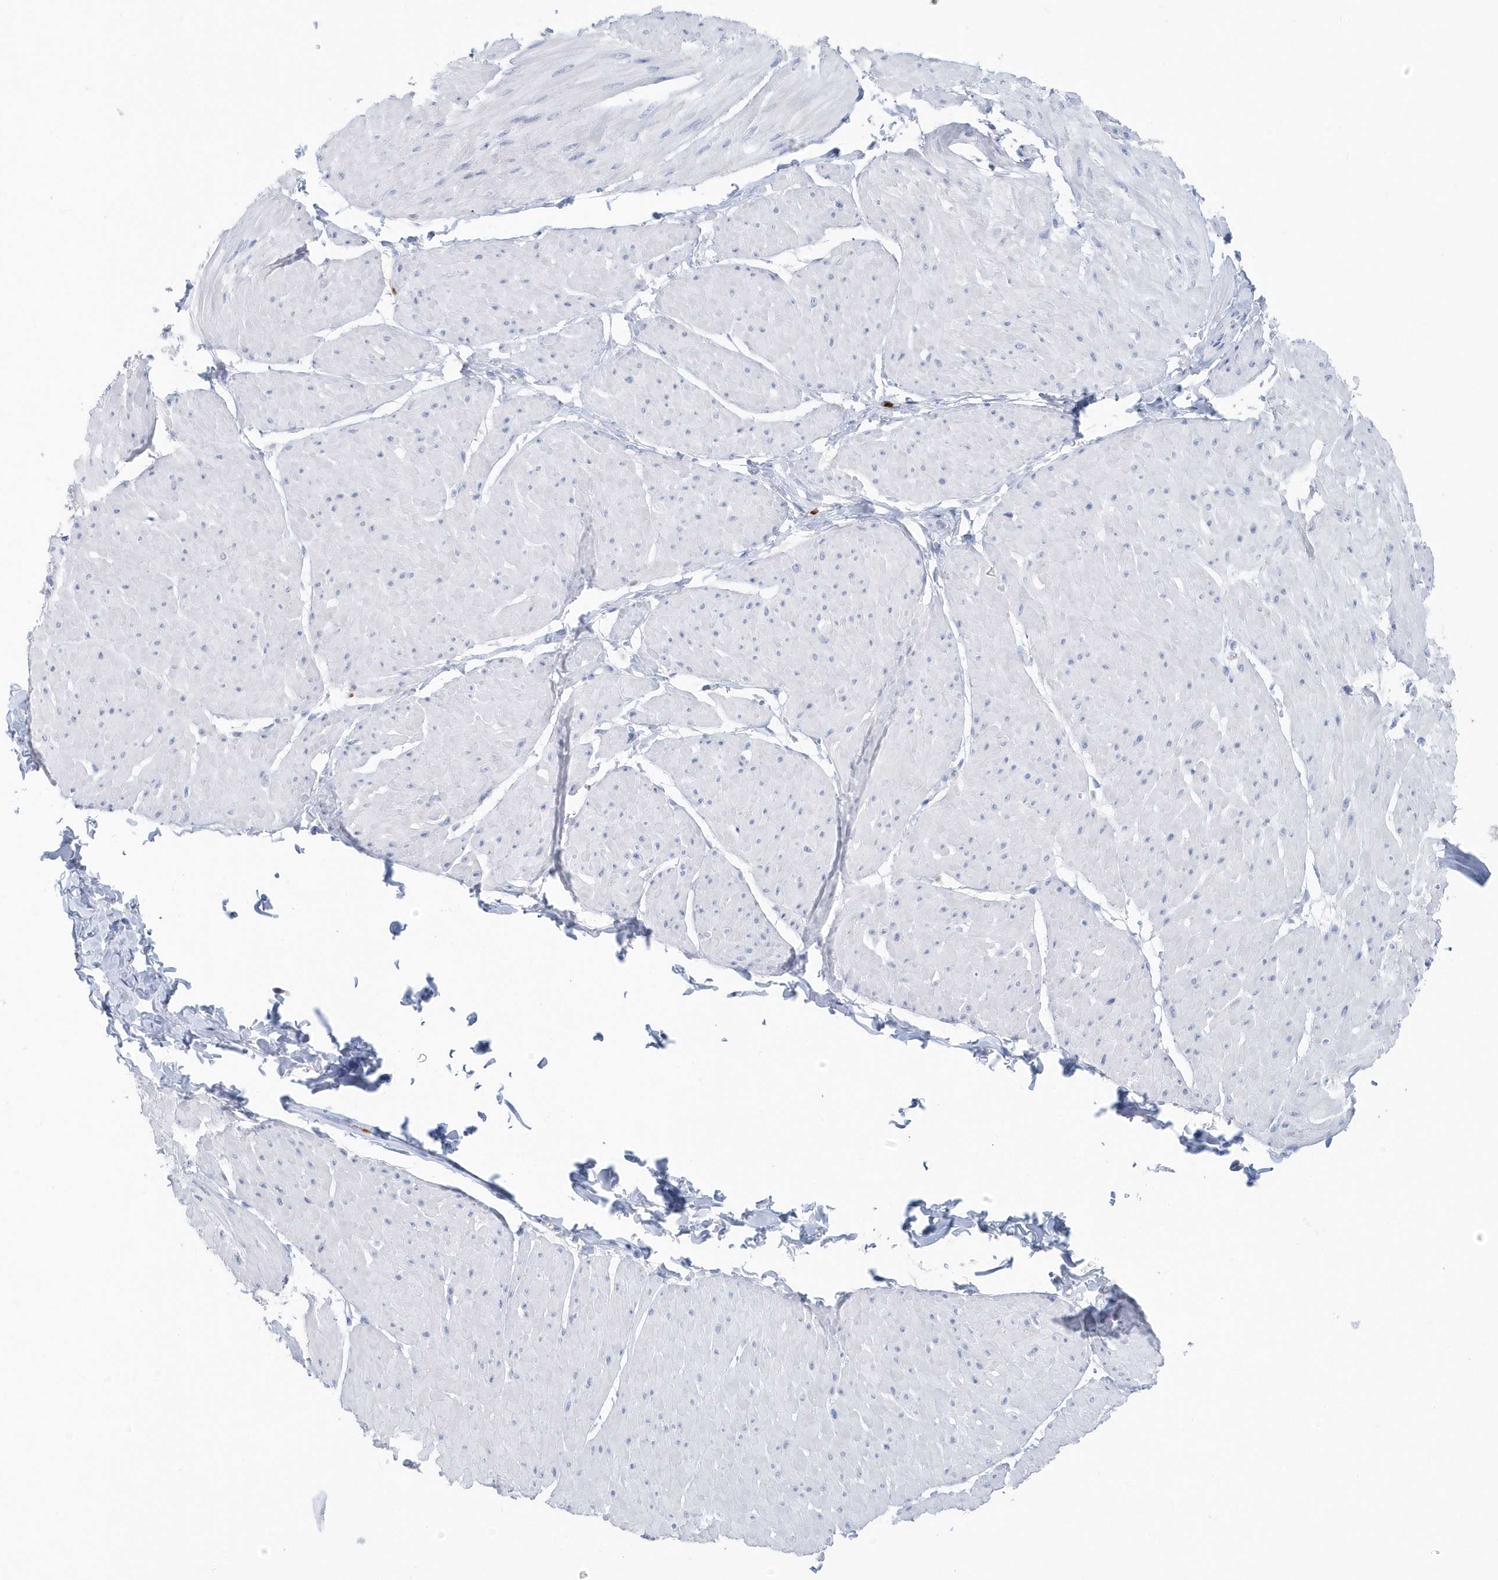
{"staining": {"intensity": "negative", "quantity": "none", "location": "none"}, "tissue": "smooth muscle", "cell_type": "Smooth muscle cells", "image_type": "normal", "snomed": [{"axis": "morphology", "description": "Urothelial carcinoma, High grade"}, {"axis": "topography", "description": "Urinary bladder"}], "caption": "Micrograph shows no protein positivity in smooth muscle cells of benign smooth muscle.", "gene": "HBA2", "patient": {"sex": "male", "age": 46}}